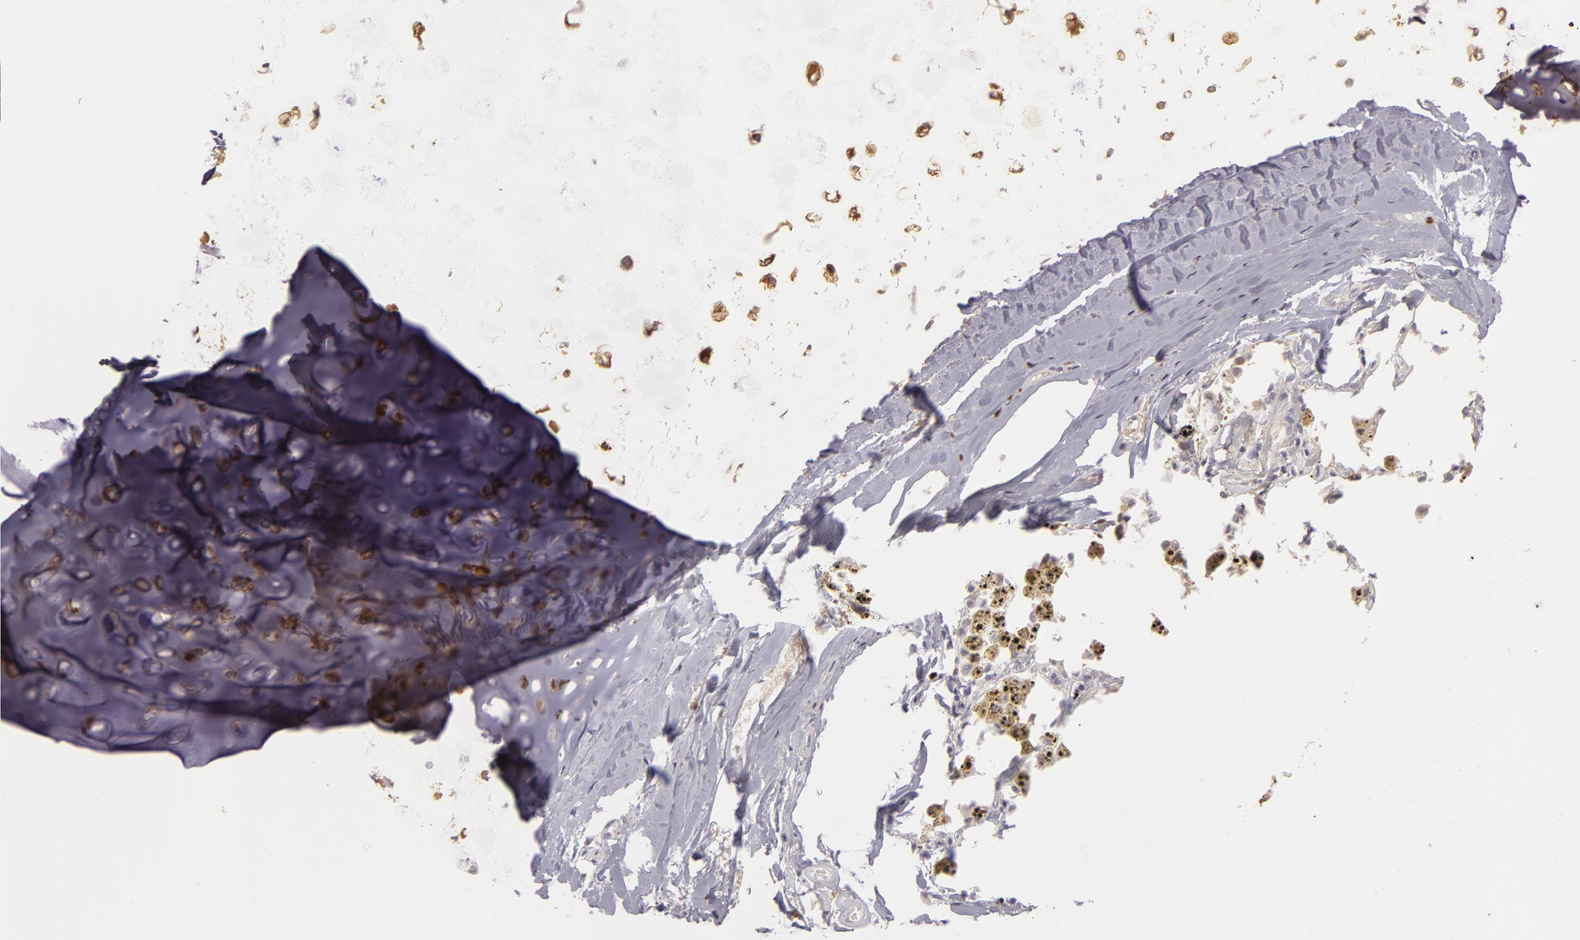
{"staining": {"intensity": "negative", "quantity": "none", "location": "none"}, "tissue": "adipose tissue", "cell_type": "Adipocytes", "image_type": "normal", "snomed": [{"axis": "morphology", "description": "Normal tissue, NOS"}, {"axis": "topography", "description": "Cartilage tissue"}, {"axis": "topography", "description": "Lung"}], "caption": "This is an immunohistochemistry photomicrograph of normal adipose tissue. There is no positivity in adipocytes.", "gene": "GNPDA1", "patient": {"sex": "male", "age": 65}}